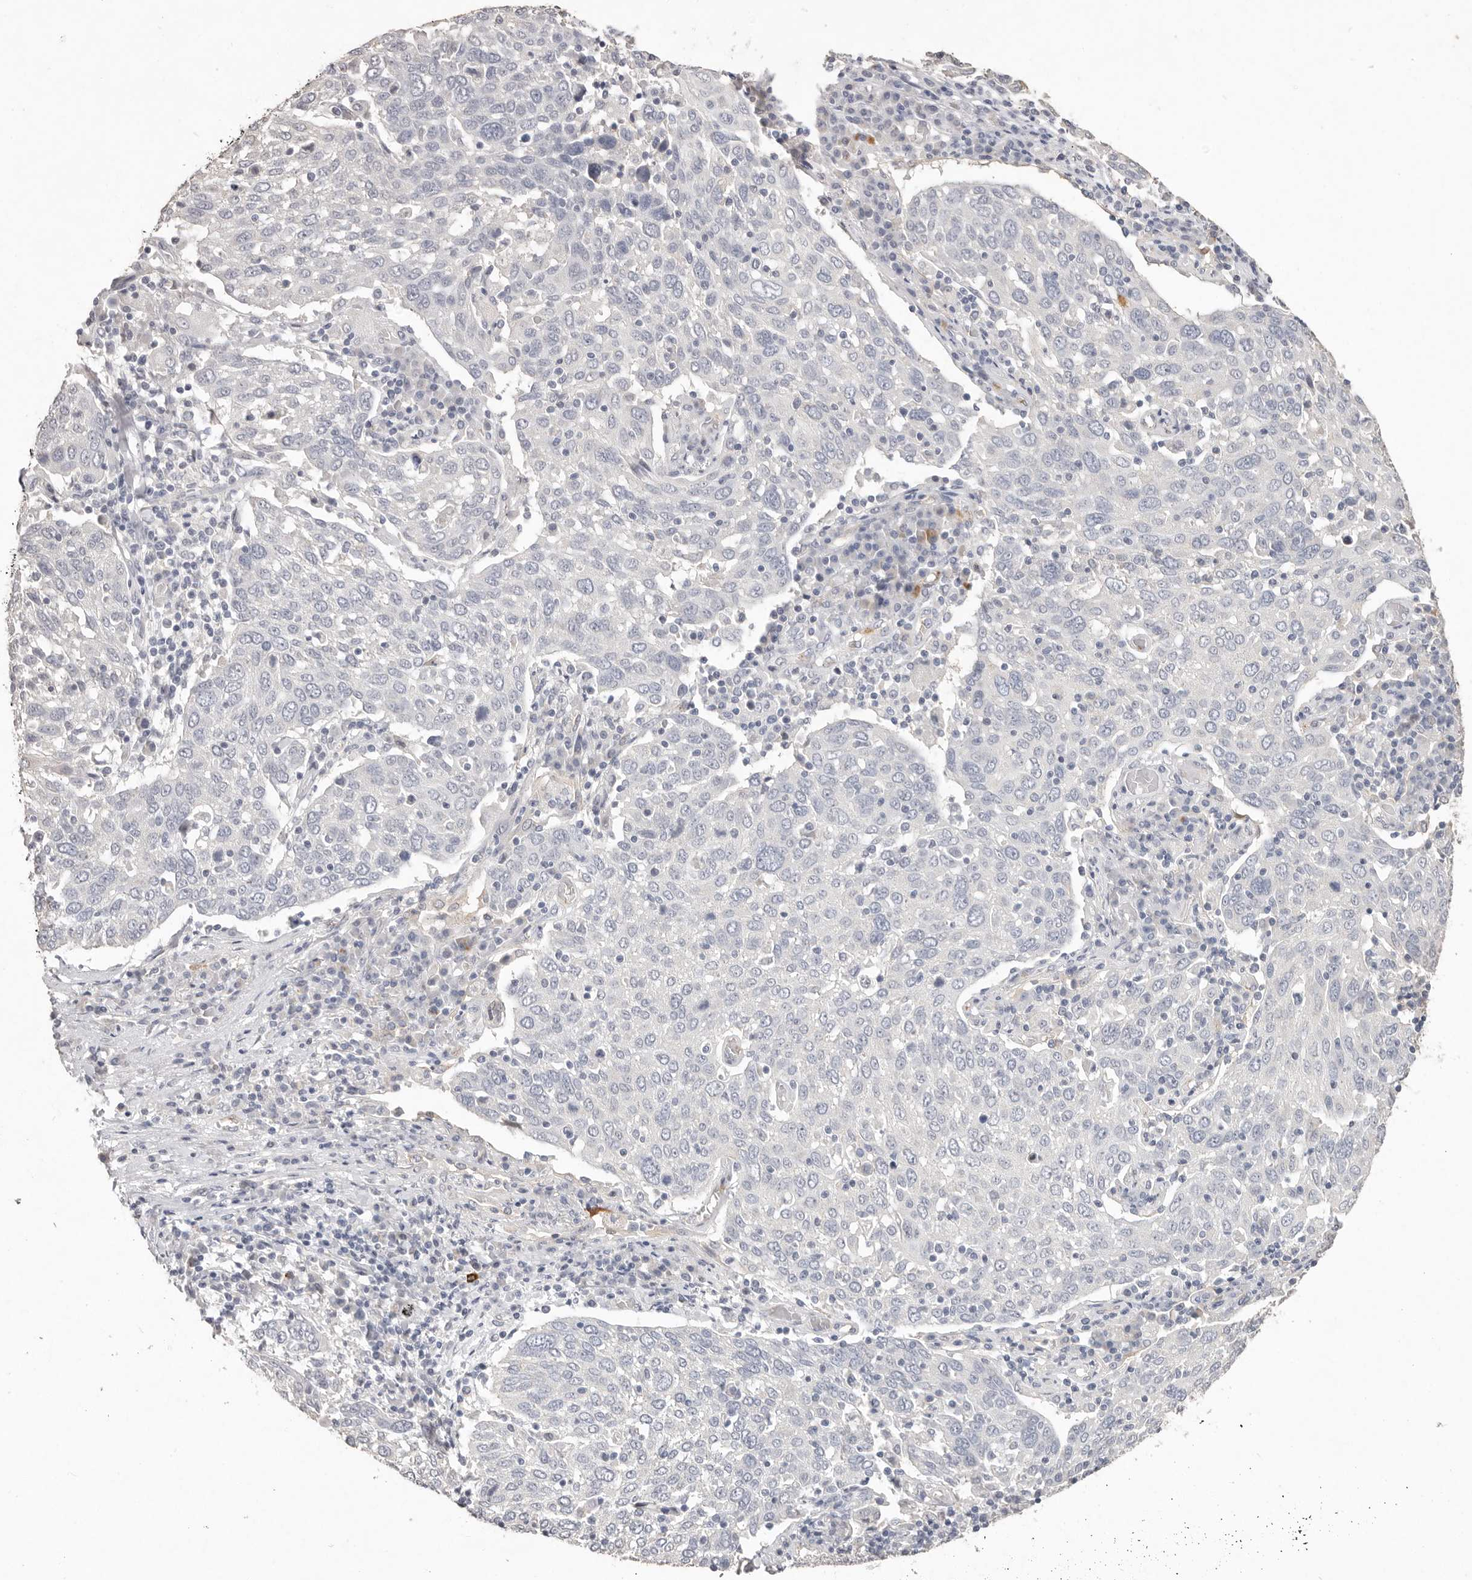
{"staining": {"intensity": "negative", "quantity": "none", "location": "none"}, "tissue": "lung cancer", "cell_type": "Tumor cells", "image_type": "cancer", "snomed": [{"axis": "morphology", "description": "Squamous cell carcinoma, NOS"}, {"axis": "topography", "description": "Lung"}], "caption": "Tumor cells show no significant protein expression in lung squamous cell carcinoma.", "gene": "ZYG11B", "patient": {"sex": "male", "age": 65}}